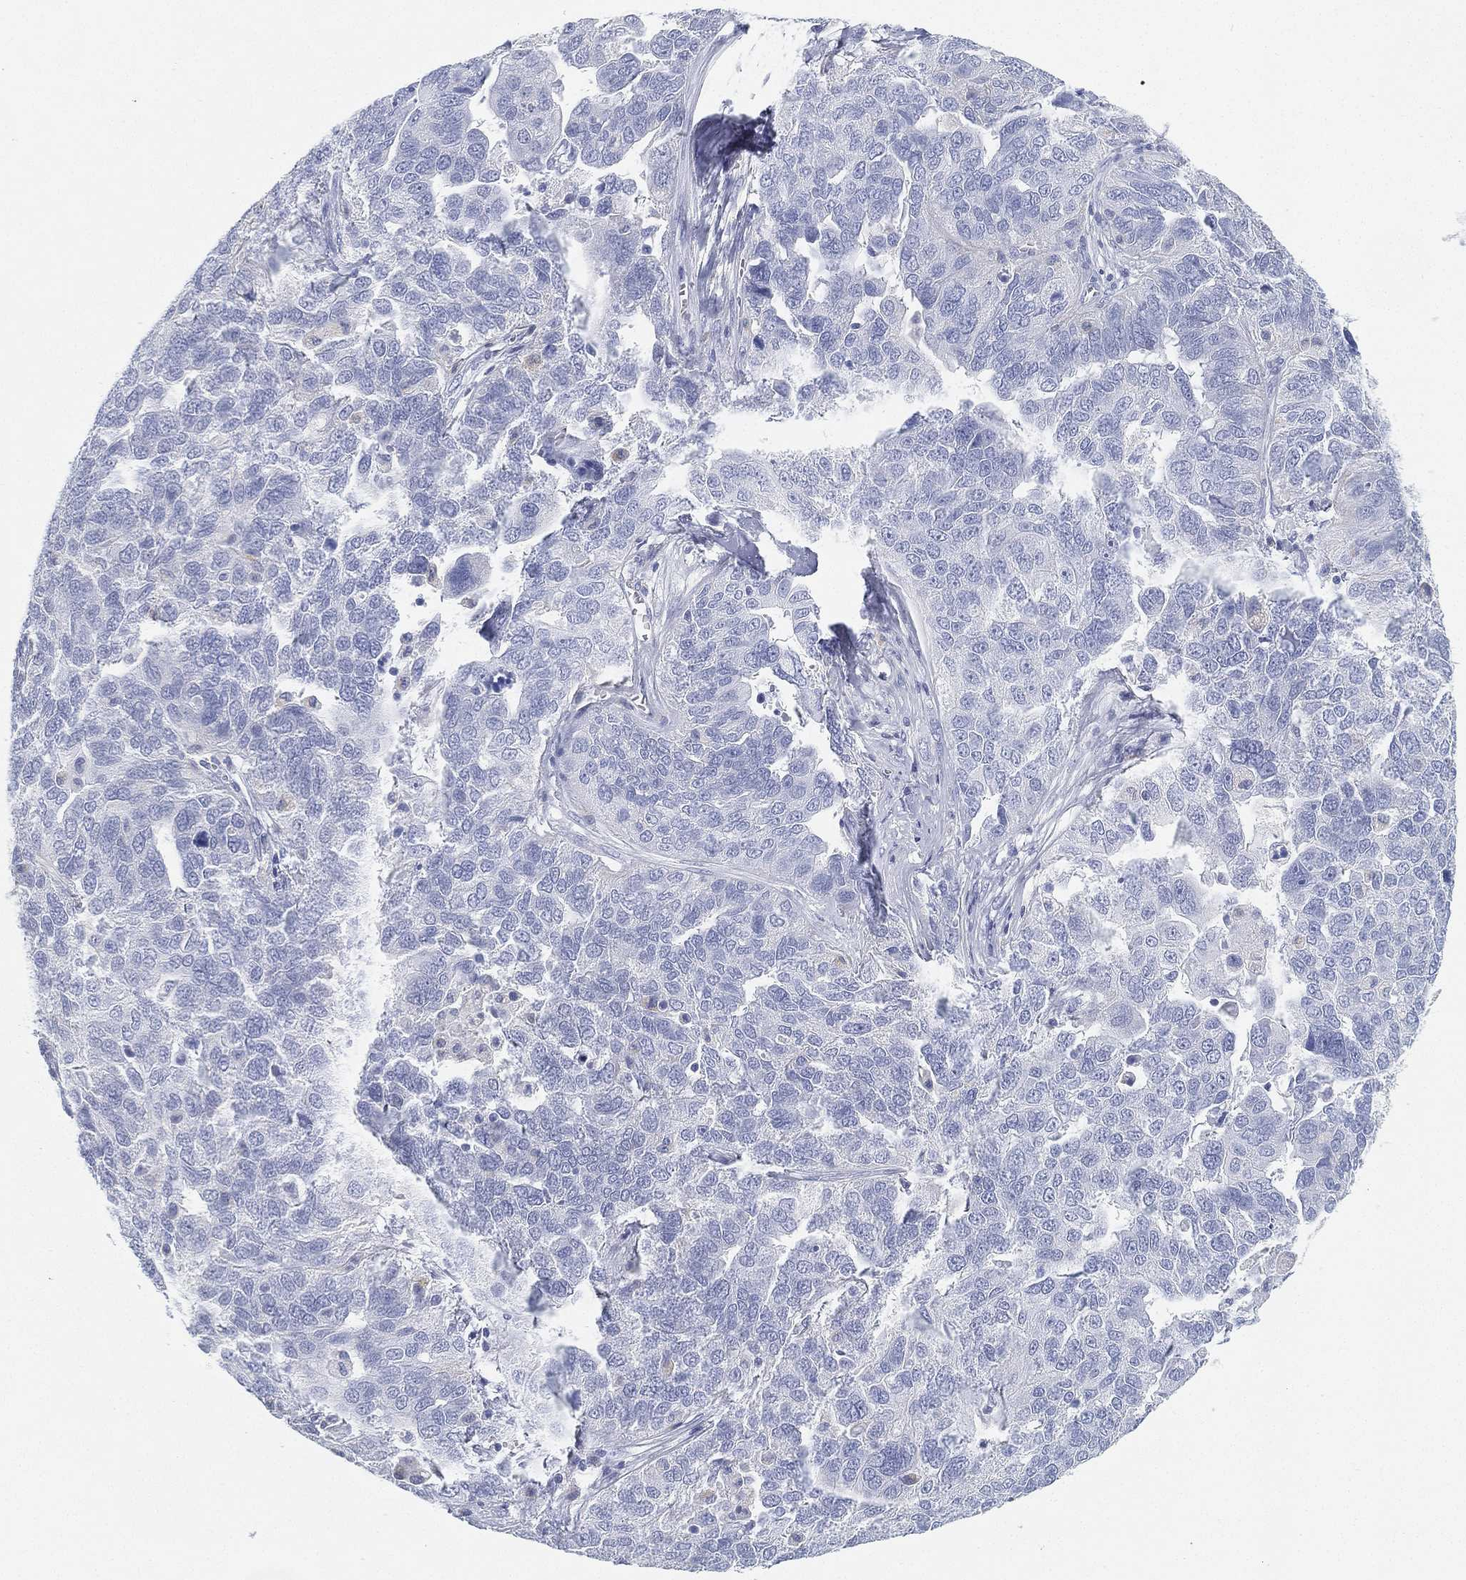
{"staining": {"intensity": "negative", "quantity": "none", "location": "none"}, "tissue": "ovarian cancer", "cell_type": "Tumor cells", "image_type": "cancer", "snomed": [{"axis": "morphology", "description": "Carcinoma, endometroid"}, {"axis": "topography", "description": "Soft tissue"}, {"axis": "topography", "description": "Ovary"}], "caption": "Immunohistochemical staining of ovarian cancer (endometroid carcinoma) reveals no significant expression in tumor cells.", "gene": "GPR61", "patient": {"sex": "female", "age": 52}}